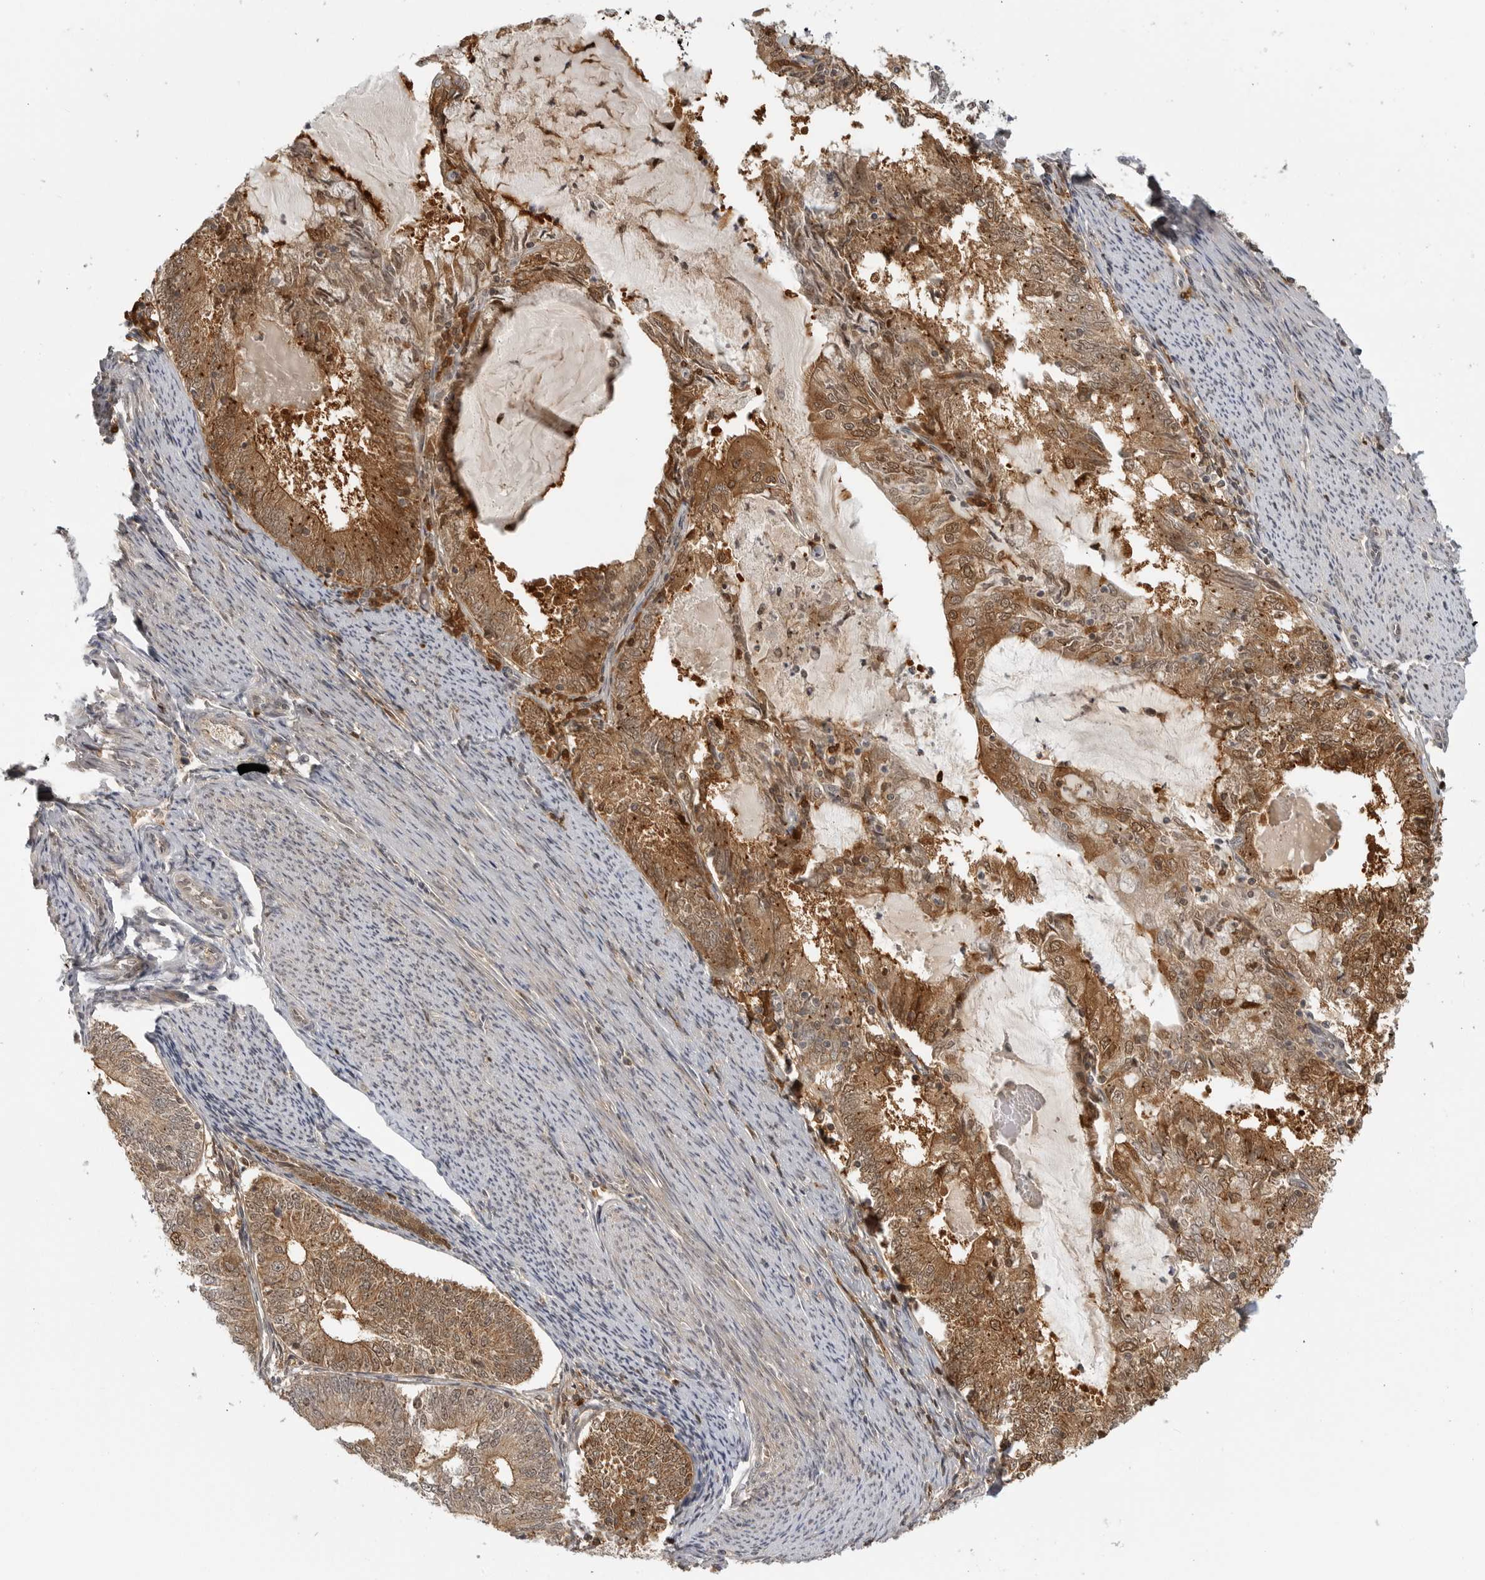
{"staining": {"intensity": "moderate", "quantity": ">75%", "location": "cytoplasmic/membranous,nuclear"}, "tissue": "endometrial cancer", "cell_type": "Tumor cells", "image_type": "cancer", "snomed": [{"axis": "morphology", "description": "Adenocarcinoma, NOS"}, {"axis": "topography", "description": "Endometrium"}], "caption": "This is an image of immunohistochemistry (IHC) staining of adenocarcinoma (endometrial), which shows moderate positivity in the cytoplasmic/membranous and nuclear of tumor cells.", "gene": "CTIF", "patient": {"sex": "female", "age": 57}}